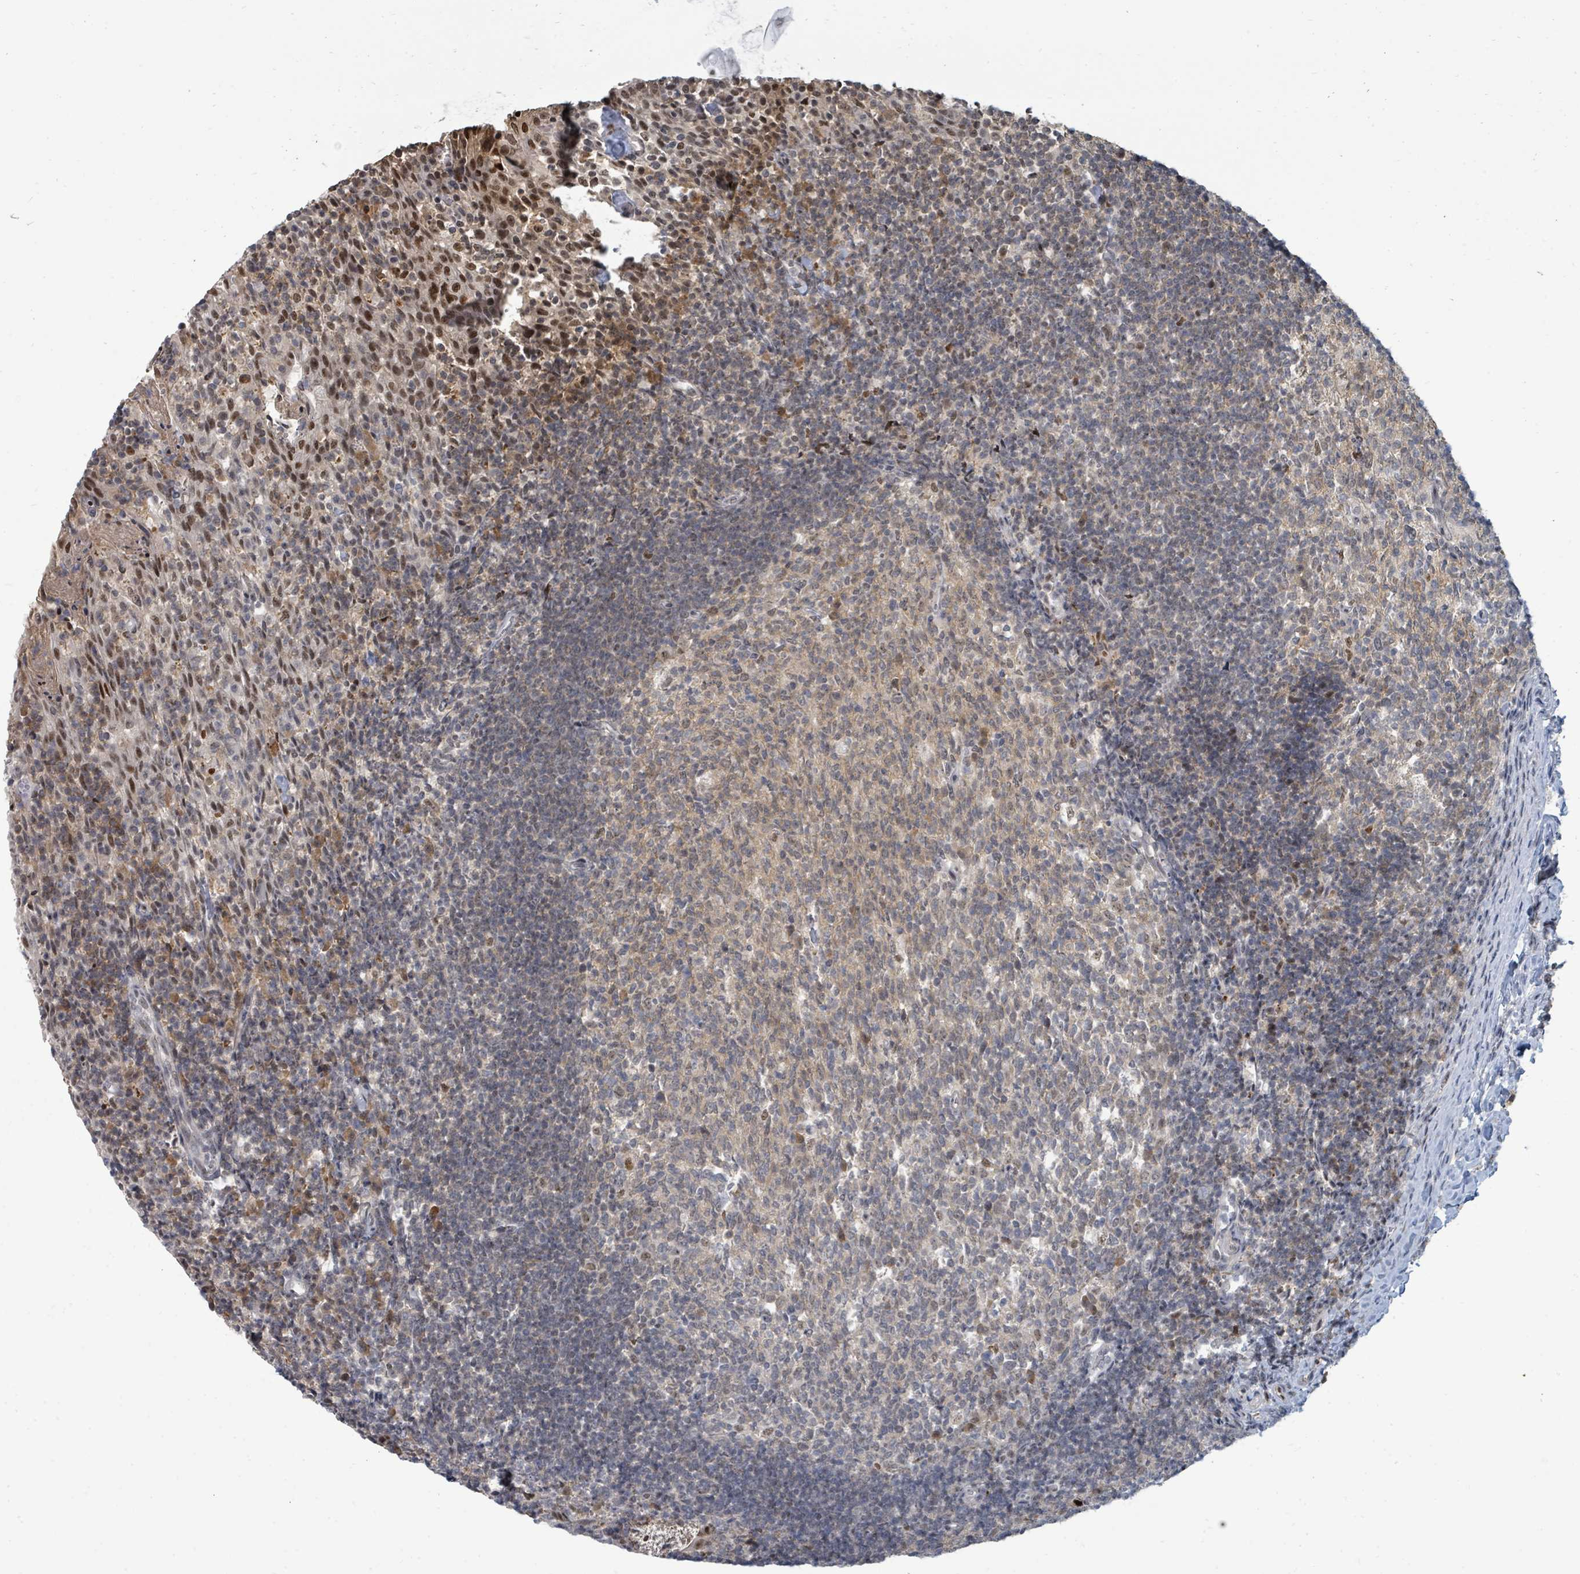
{"staining": {"intensity": "moderate", "quantity": "<25%", "location": "nuclear"}, "tissue": "tonsil", "cell_type": "Germinal center cells", "image_type": "normal", "snomed": [{"axis": "morphology", "description": "Normal tissue, NOS"}, {"axis": "topography", "description": "Tonsil"}], "caption": "Immunohistochemical staining of unremarkable tonsil displays low levels of moderate nuclear expression in approximately <25% of germinal center cells.", "gene": "UCK1", "patient": {"sex": "female", "age": 10}}